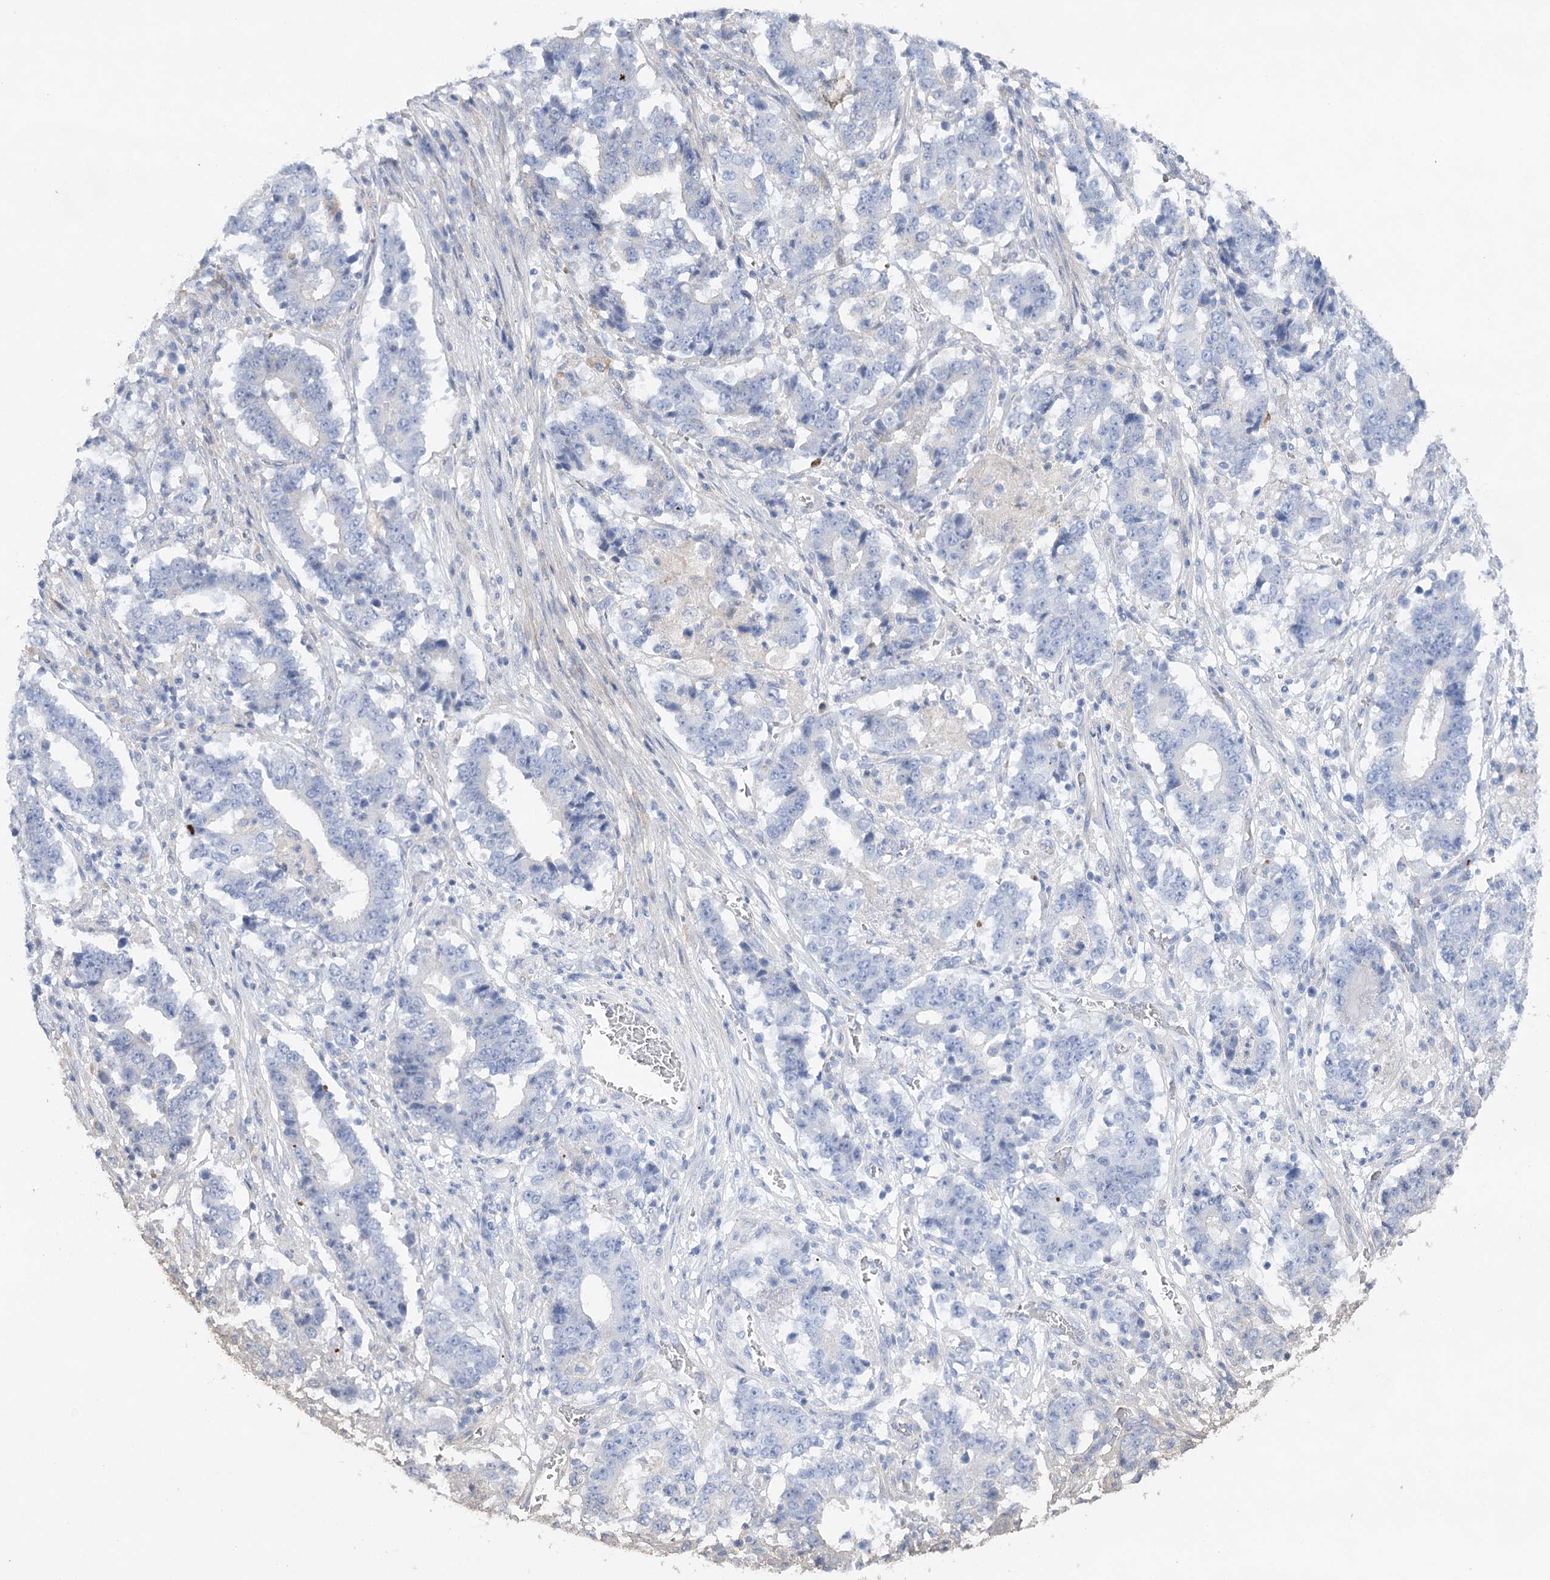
{"staining": {"intensity": "negative", "quantity": "none", "location": "none"}, "tissue": "stomach cancer", "cell_type": "Tumor cells", "image_type": "cancer", "snomed": [{"axis": "morphology", "description": "Adenocarcinoma, NOS"}, {"axis": "topography", "description": "Stomach"}], "caption": "Stomach cancer (adenocarcinoma) stained for a protein using IHC exhibits no positivity tumor cells.", "gene": "OBSL1", "patient": {"sex": "male", "age": 59}}